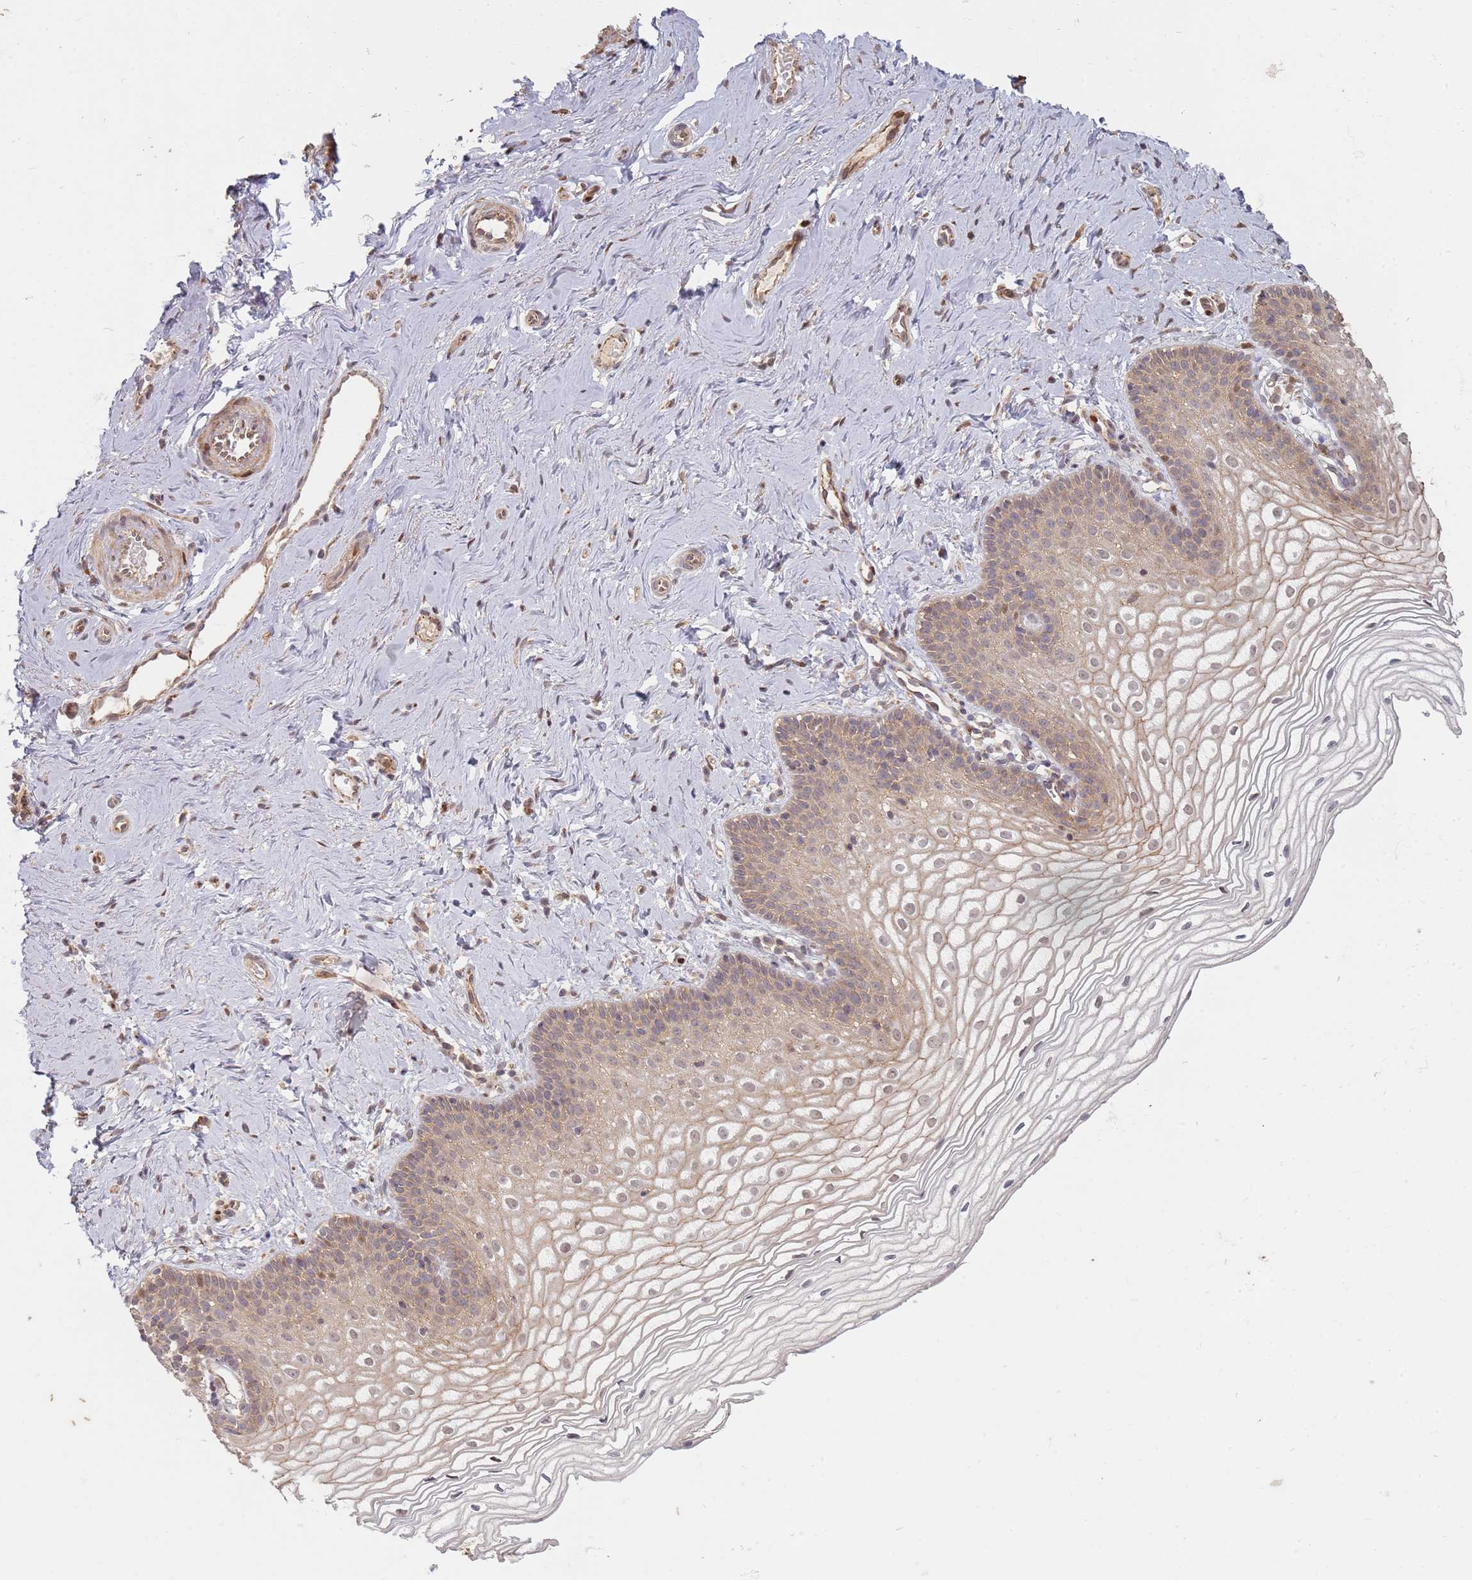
{"staining": {"intensity": "weak", "quantity": "25%-75%", "location": "cytoplasmic/membranous,nuclear"}, "tissue": "vagina", "cell_type": "Squamous epithelial cells", "image_type": "normal", "snomed": [{"axis": "morphology", "description": "Normal tissue, NOS"}, {"axis": "topography", "description": "Vagina"}], "caption": "Immunohistochemistry of unremarkable vagina shows low levels of weak cytoplasmic/membranous,nuclear staining in approximately 25%-75% of squamous epithelial cells. (IHC, brightfield microscopy, high magnification).", "gene": "MPEG1", "patient": {"sex": "female", "age": 56}}